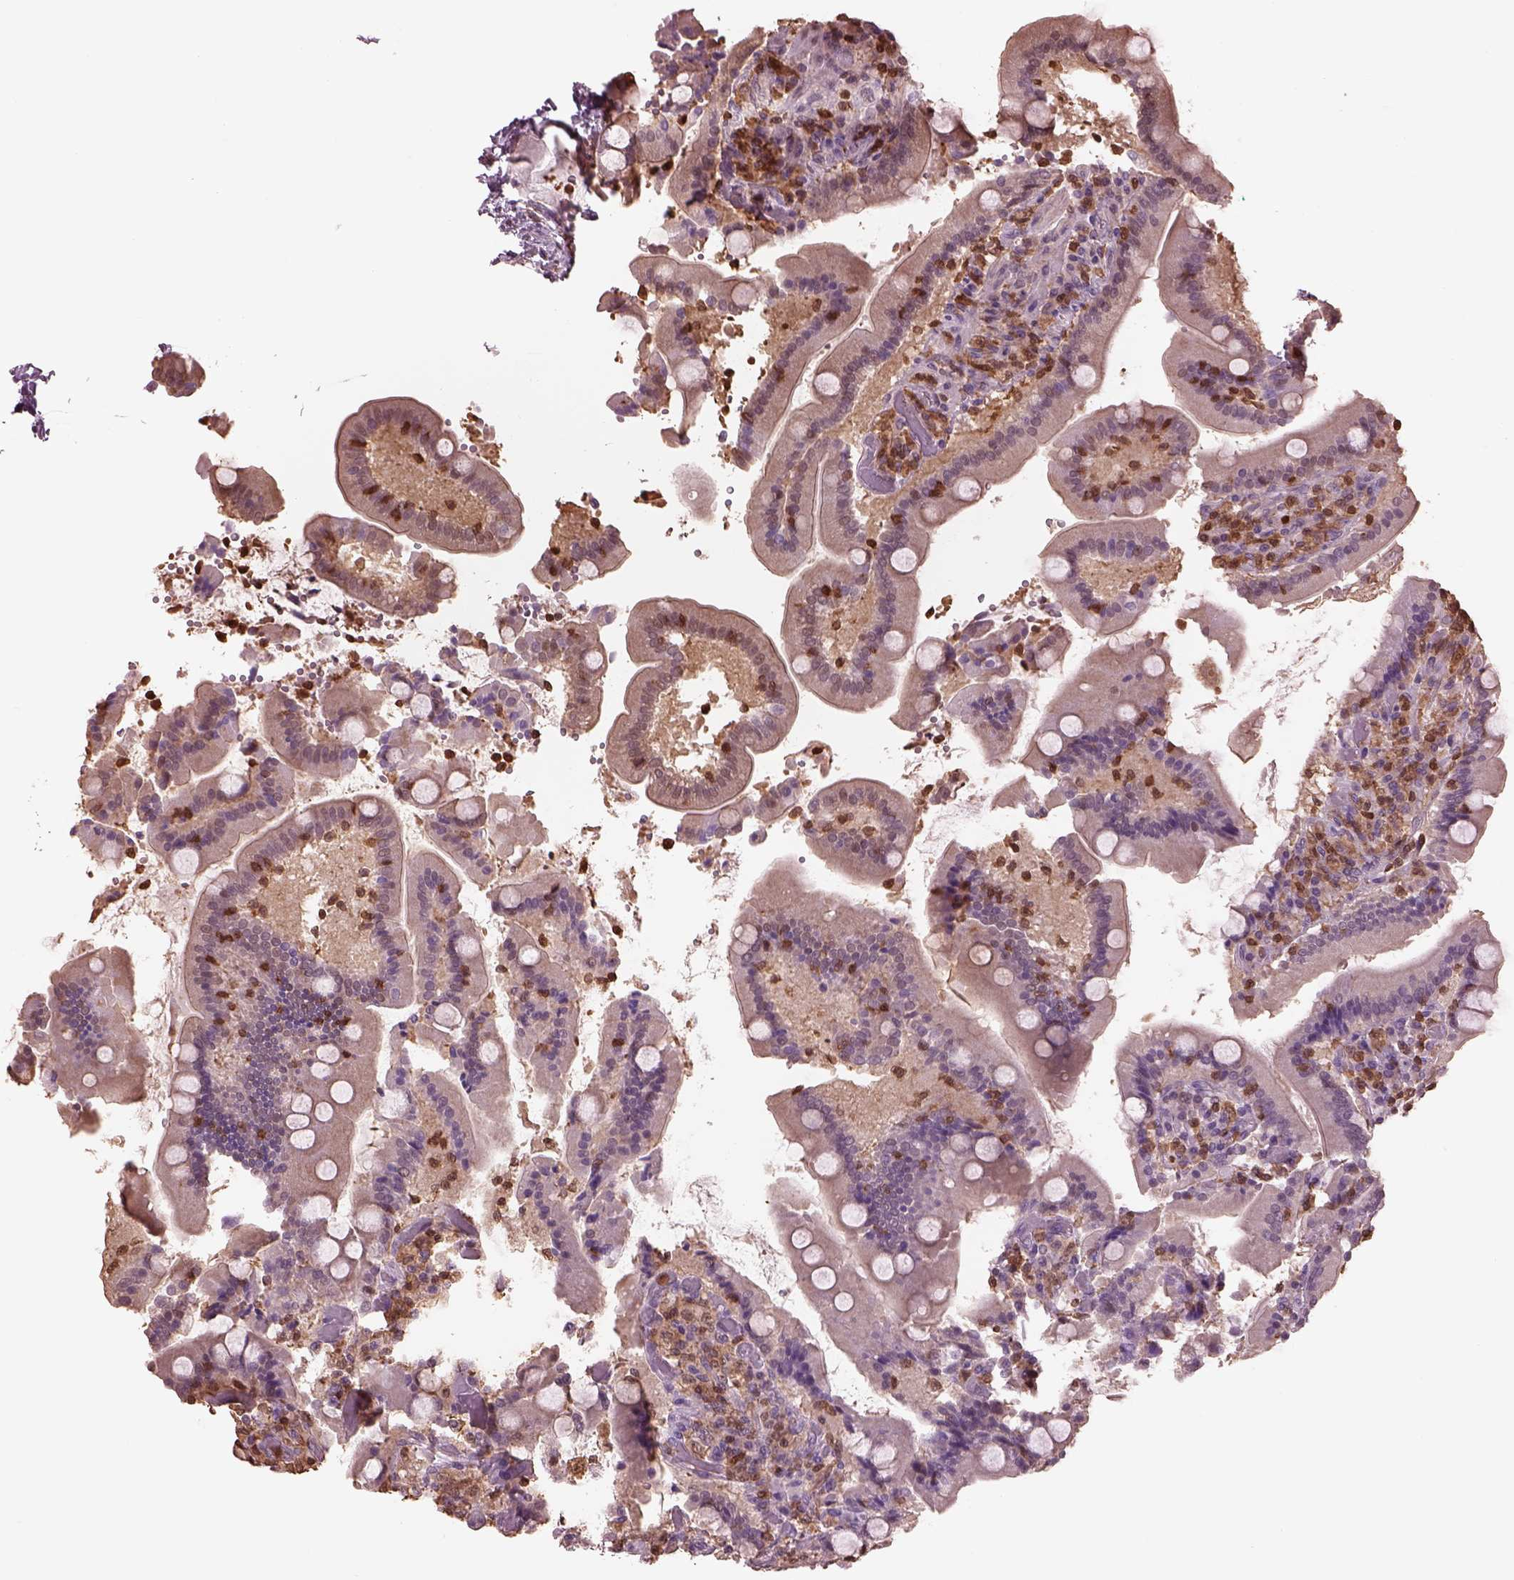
{"staining": {"intensity": "negative", "quantity": "none", "location": "none"}, "tissue": "duodenum", "cell_type": "Glandular cells", "image_type": "normal", "snomed": [{"axis": "morphology", "description": "Normal tissue, NOS"}, {"axis": "topography", "description": "Duodenum"}], "caption": "This is a micrograph of immunohistochemistry (IHC) staining of unremarkable duodenum, which shows no expression in glandular cells. (Immunohistochemistry, brightfield microscopy, high magnification).", "gene": "IL31RA", "patient": {"sex": "female", "age": 62}}